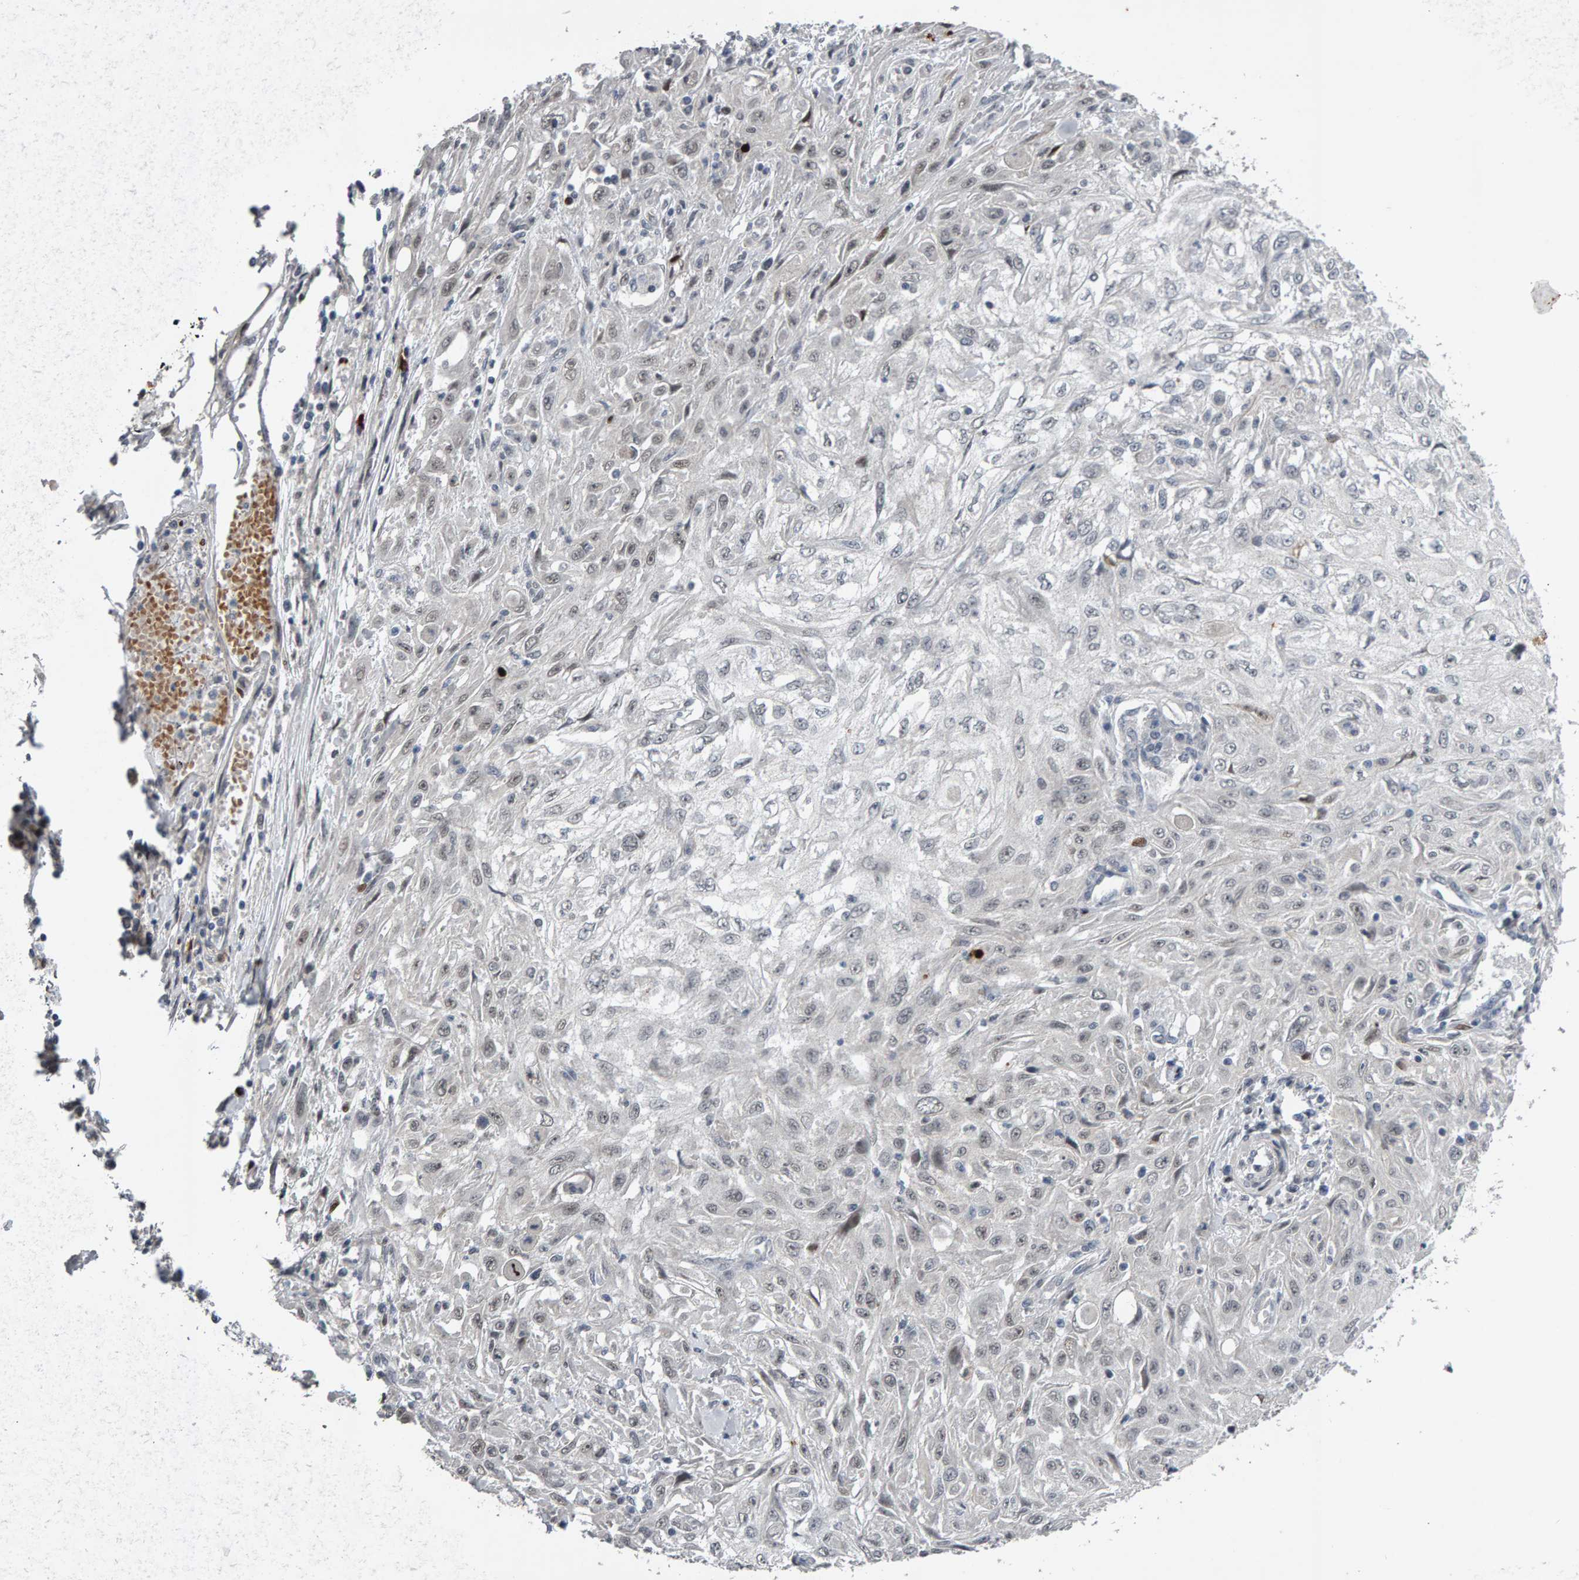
{"staining": {"intensity": "weak", "quantity": "<25%", "location": "nuclear"}, "tissue": "skin cancer", "cell_type": "Tumor cells", "image_type": "cancer", "snomed": [{"axis": "morphology", "description": "Squamous cell carcinoma, NOS"}, {"axis": "morphology", "description": "Squamous cell carcinoma, metastatic, NOS"}, {"axis": "topography", "description": "Skin"}, {"axis": "topography", "description": "Lymph node"}], "caption": "The micrograph displays no staining of tumor cells in skin metastatic squamous cell carcinoma.", "gene": "IPO8", "patient": {"sex": "male", "age": 75}}